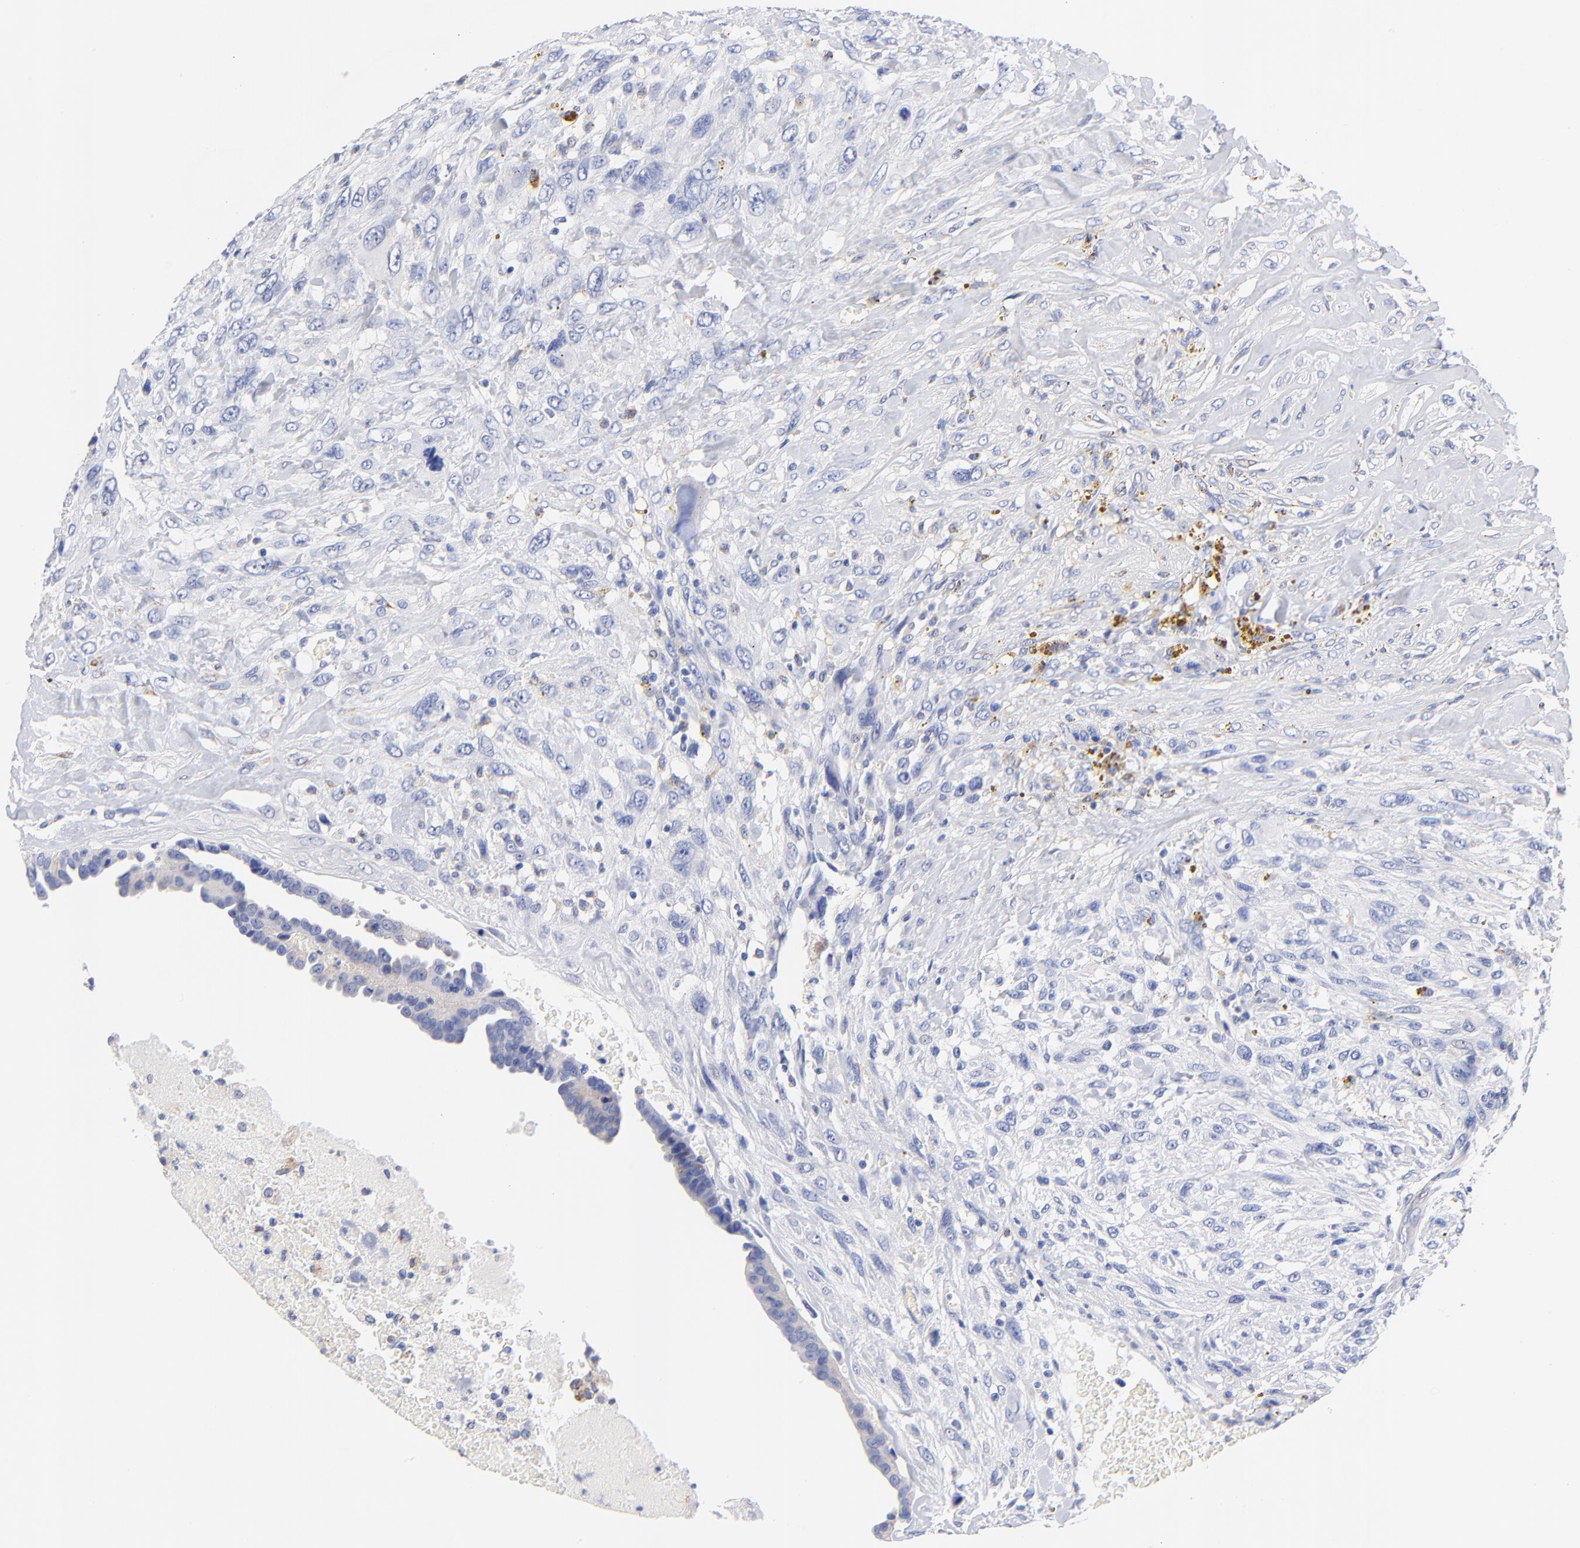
{"staining": {"intensity": "weak", "quantity": "<25%", "location": "cytoplasmic/membranous"}, "tissue": "breast cancer", "cell_type": "Tumor cells", "image_type": "cancer", "snomed": [{"axis": "morphology", "description": "Neoplasm, malignant, NOS"}, {"axis": "topography", "description": "Breast"}], "caption": "Immunohistochemical staining of human malignant neoplasm (breast) shows no significant staining in tumor cells.", "gene": "FBXO10", "patient": {"sex": "female", "age": 50}}